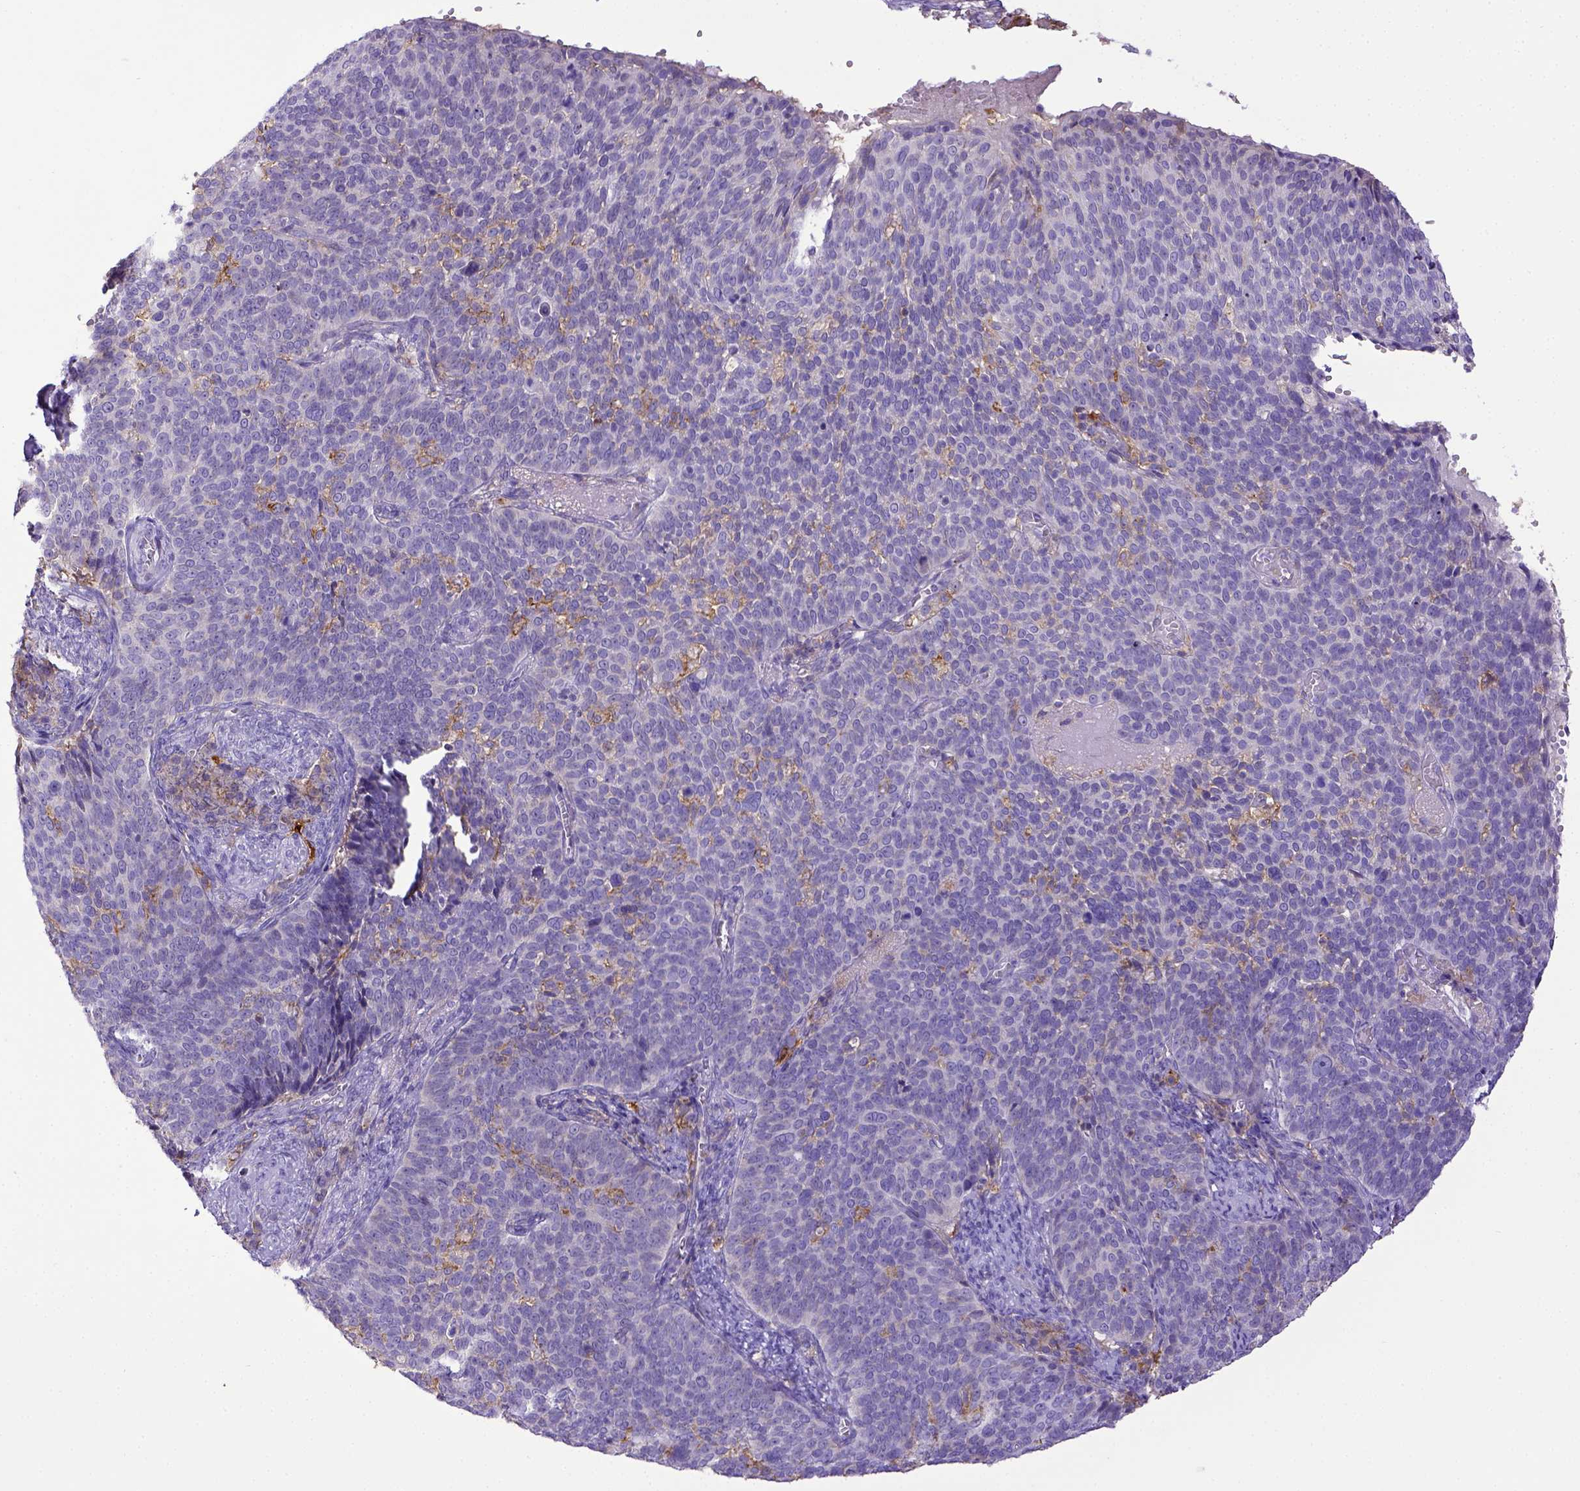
{"staining": {"intensity": "negative", "quantity": "none", "location": "none"}, "tissue": "cervical cancer", "cell_type": "Tumor cells", "image_type": "cancer", "snomed": [{"axis": "morphology", "description": "Normal tissue, NOS"}, {"axis": "morphology", "description": "Squamous cell carcinoma, NOS"}, {"axis": "topography", "description": "Cervix"}], "caption": "High magnification brightfield microscopy of cervical cancer stained with DAB (3,3'-diaminobenzidine) (brown) and counterstained with hematoxylin (blue): tumor cells show no significant expression.", "gene": "CD40", "patient": {"sex": "female", "age": 39}}